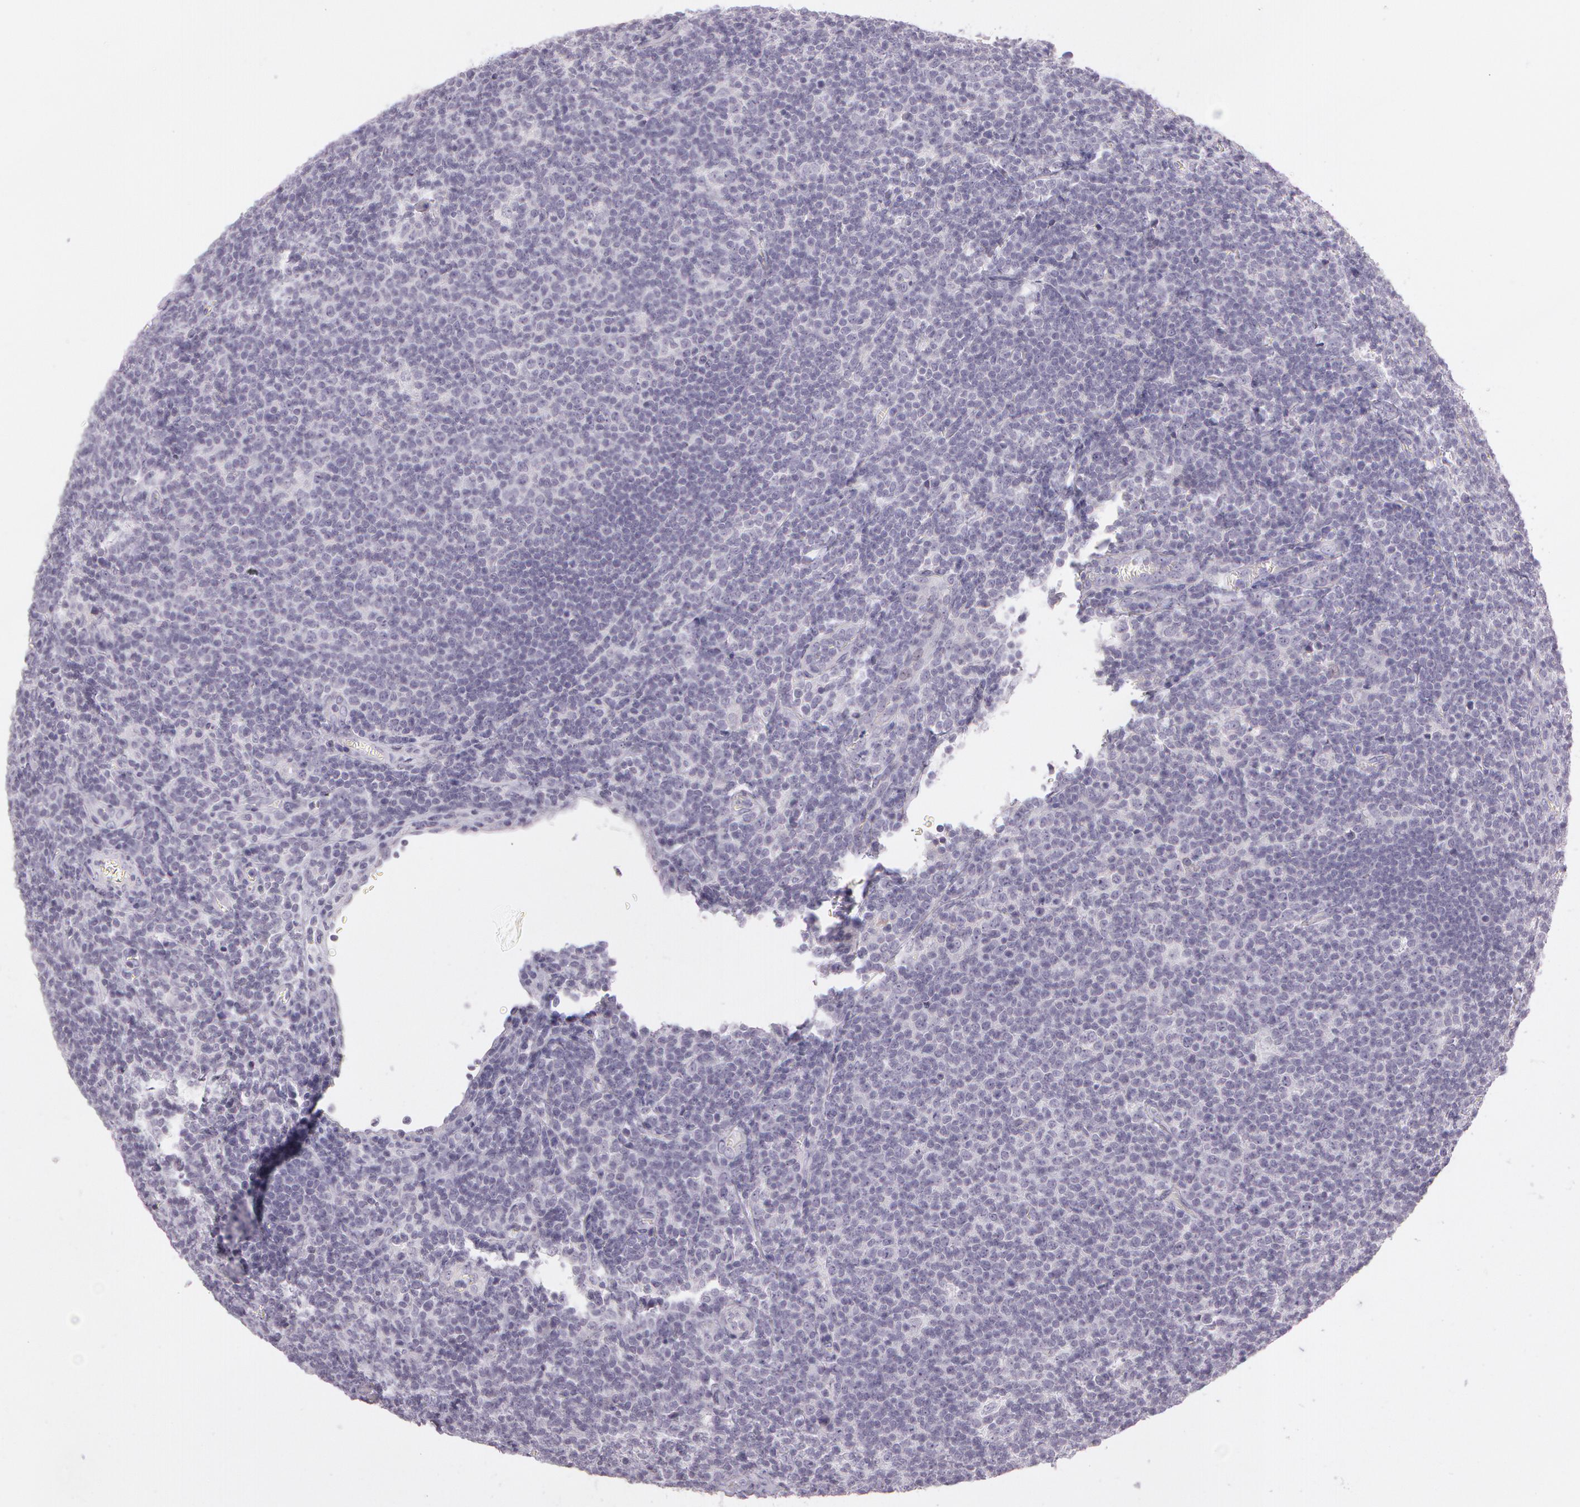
{"staining": {"intensity": "negative", "quantity": "none", "location": "none"}, "tissue": "lymphoma", "cell_type": "Tumor cells", "image_type": "cancer", "snomed": [{"axis": "morphology", "description": "Malignant lymphoma, non-Hodgkin's type, Low grade"}, {"axis": "topography", "description": "Lymph node"}], "caption": "Histopathology image shows no significant protein expression in tumor cells of malignant lymphoma, non-Hodgkin's type (low-grade).", "gene": "OTC", "patient": {"sex": "male", "age": 74}}